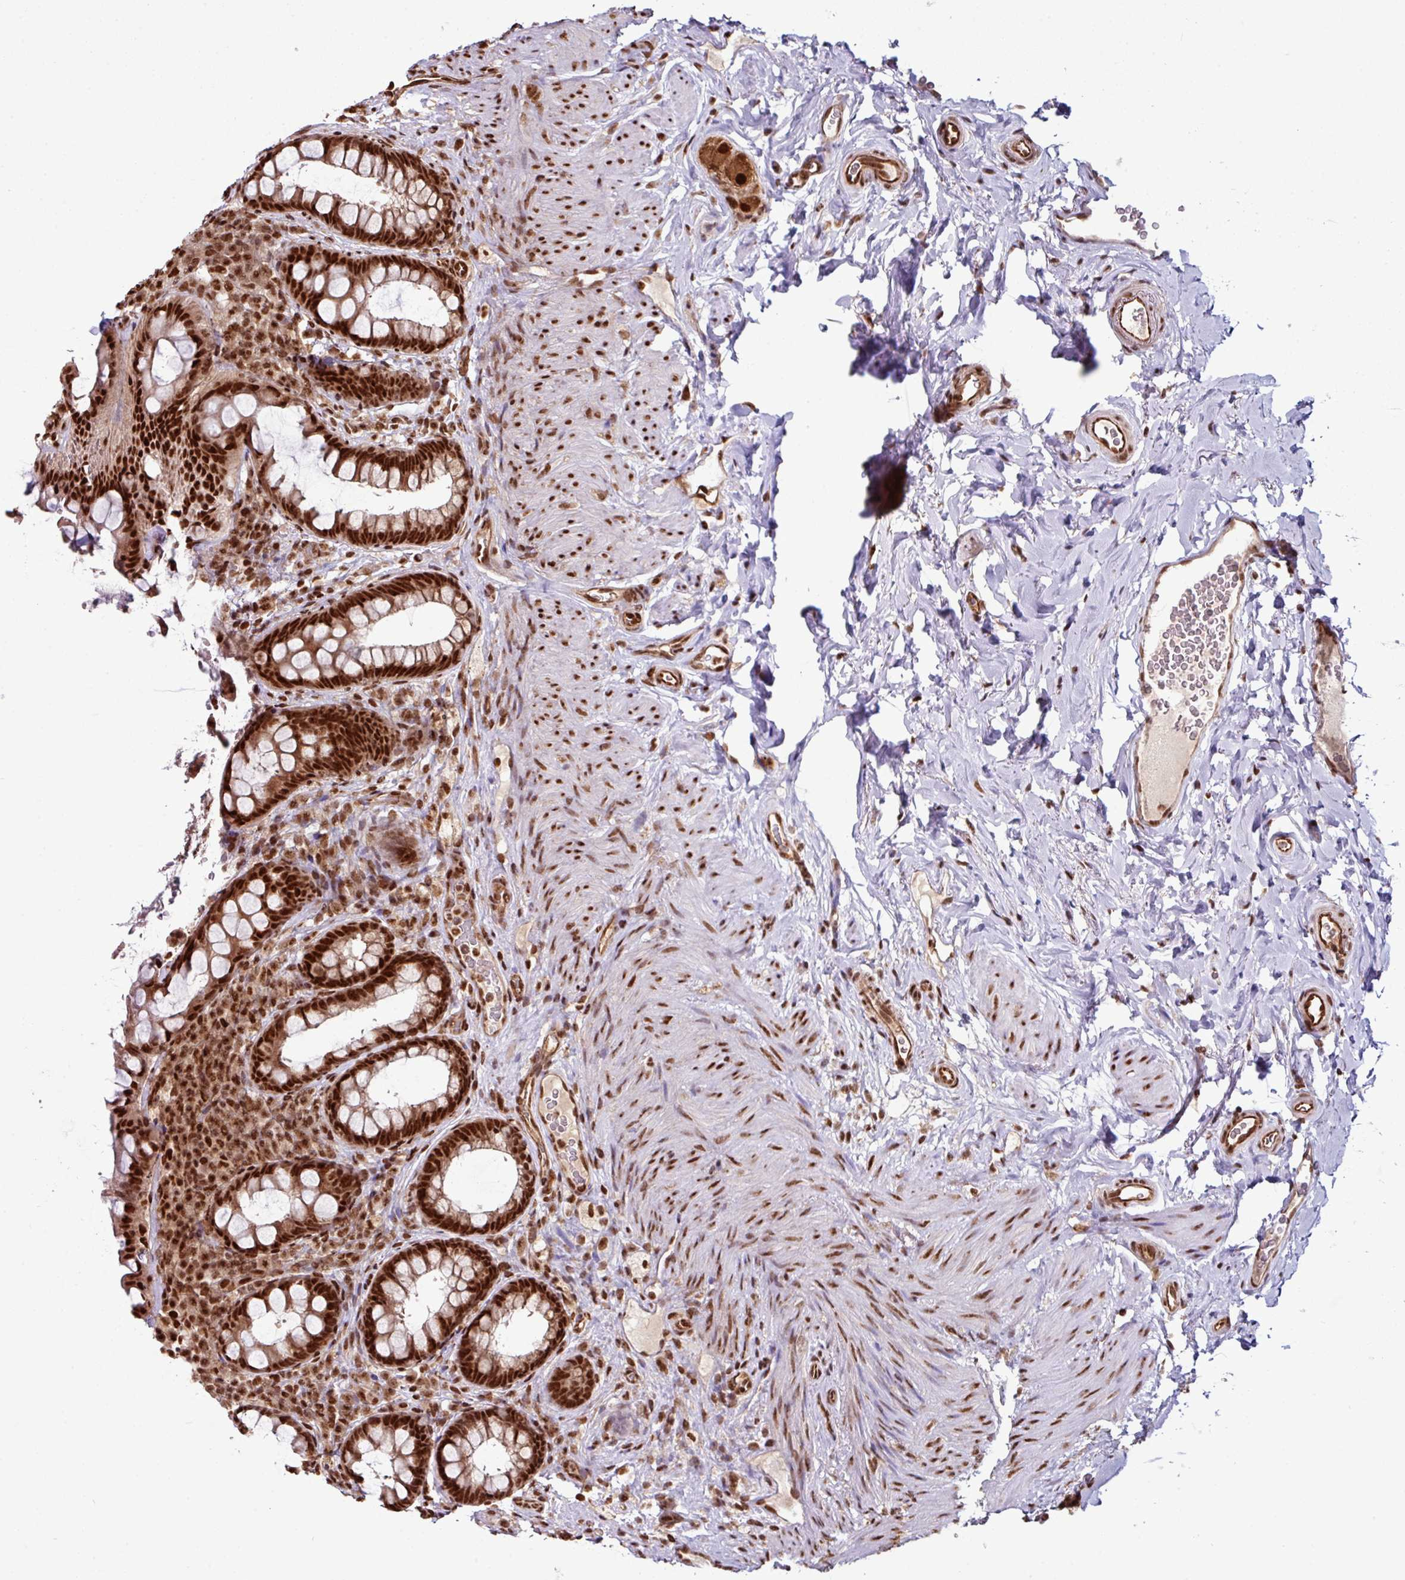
{"staining": {"intensity": "strong", "quantity": ">75%", "location": "nuclear"}, "tissue": "rectum", "cell_type": "Glandular cells", "image_type": "normal", "snomed": [{"axis": "morphology", "description": "Normal tissue, NOS"}, {"axis": "topography", "description": "Rectum"}, {"axis": "topography", "description": "Peripheral nerve tissue"}], "caption": "This image exhibits unremarkable rectum stained with IHC to label a protein in brown. The nuclear of glandular cells show strong positivity for the protein. Nuclei are counter-stained blue.", "gene": "MORF4L2", "patient": {"sex": "female", "age": 69}}